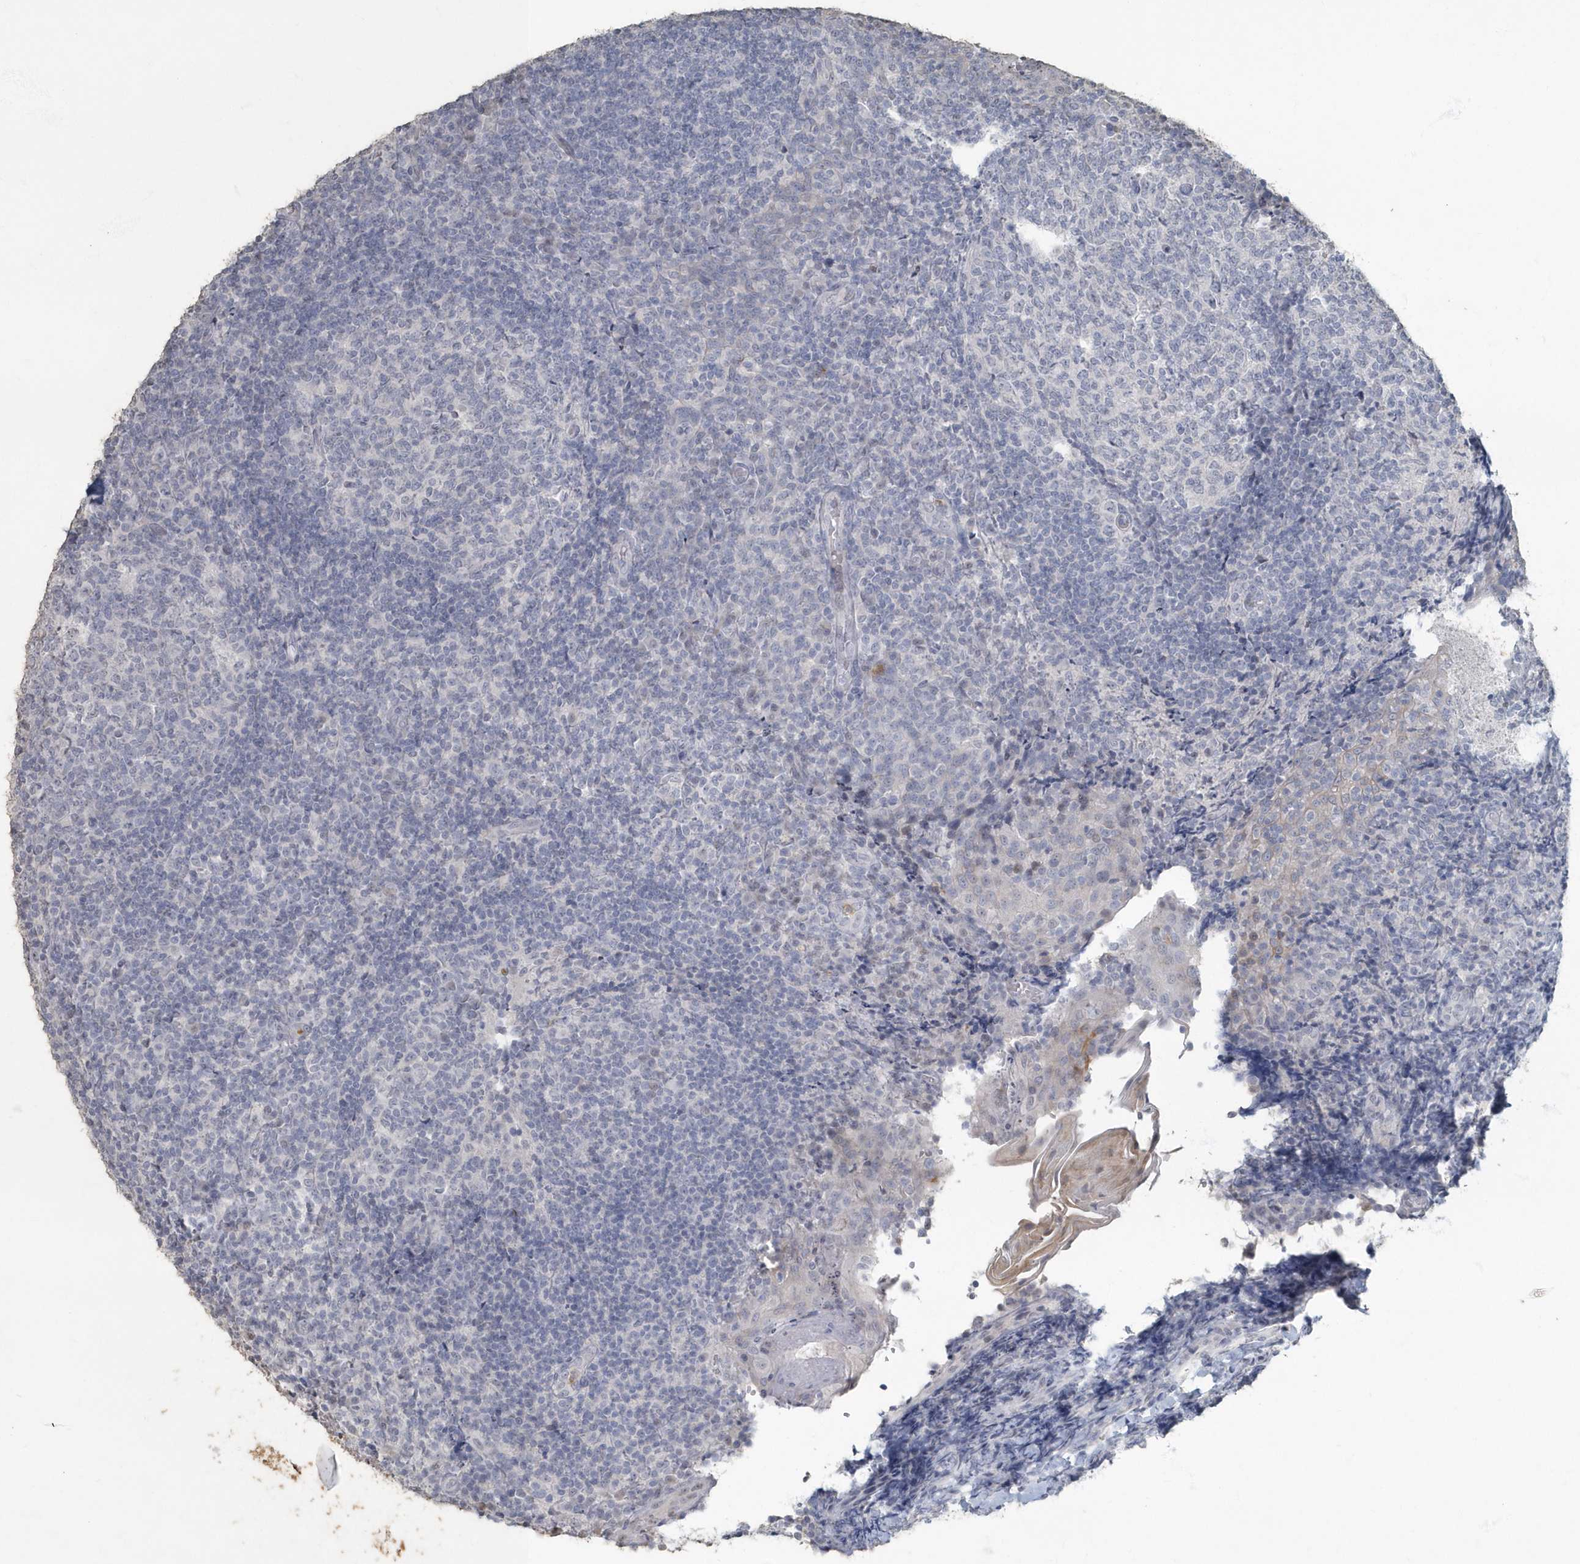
{"staining": {"intensity": "negative", "quantity": "none", "location": "none"}, "tissue": "tonsil", "cell_type": "Germinal center cells", "image_type": "normal", "snomed": [{"axis": "morphology", "description": "Normal tissue, NOS"}, {"axis": "topography", "description": "Tonsil"}], "caption": "Immunohistochemical staining of unremarkable tonsil reveals no significant positivity in germinal center cells.", "gene": "MYOT", "patient": {"sex": "female", "age": 19}}